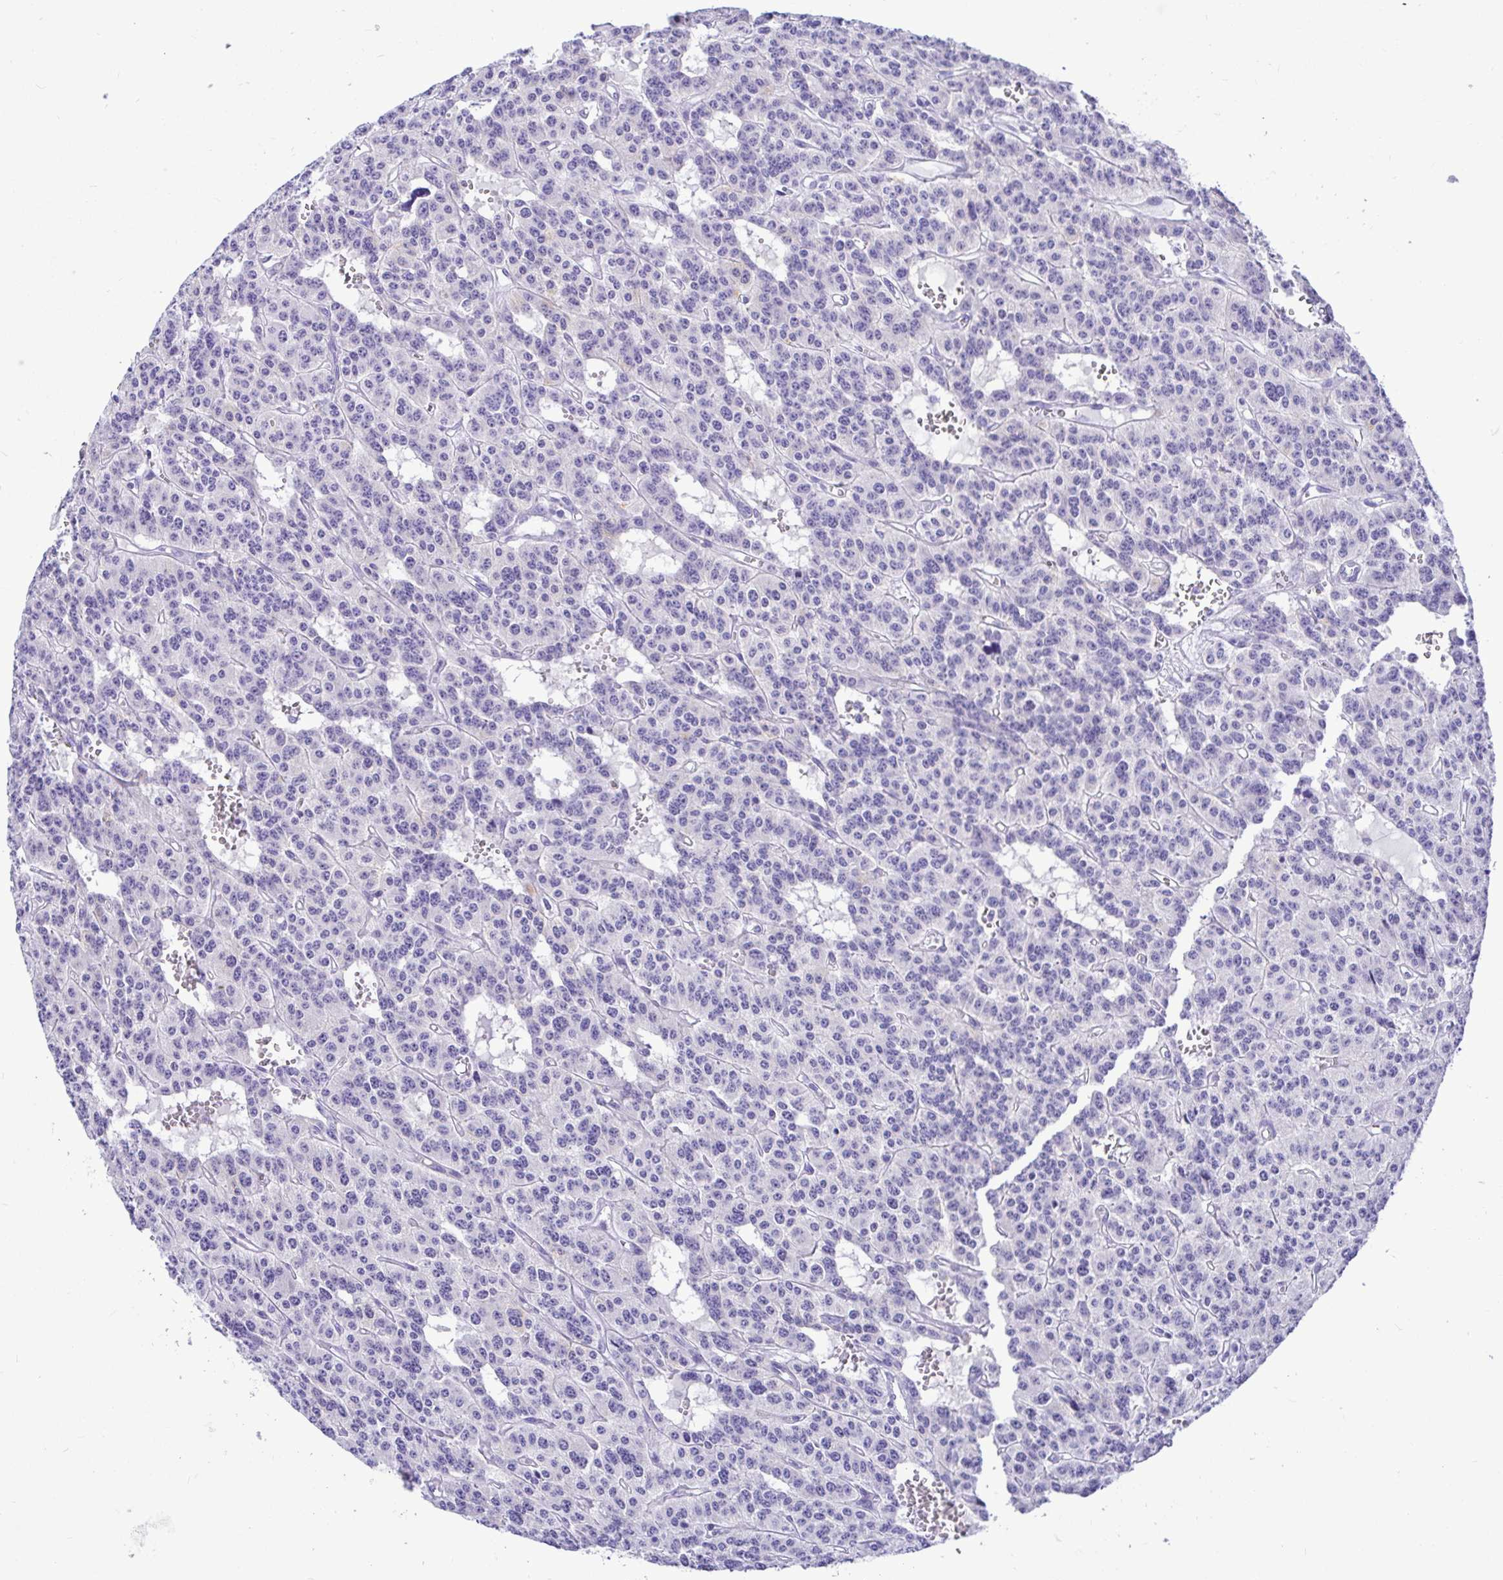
{"staining": {"intensity": "negative", "quantity": "none", "location": "none"}, "tissue": "carcinoid", "cell_type": "Tumor cells", "image_type": "cancer", "snomed": [{"axis": "morphology", "description": "Carcinoid, malignant, NOS"}, {"axis": "topography", "description": "Lung"}], "caption": "Immunohistochemical staining of carcinoid (malignant) displays no significant expression in tumor cells.", "gene": "BACE2", "patient": {"sex": "female", "age": 71}}